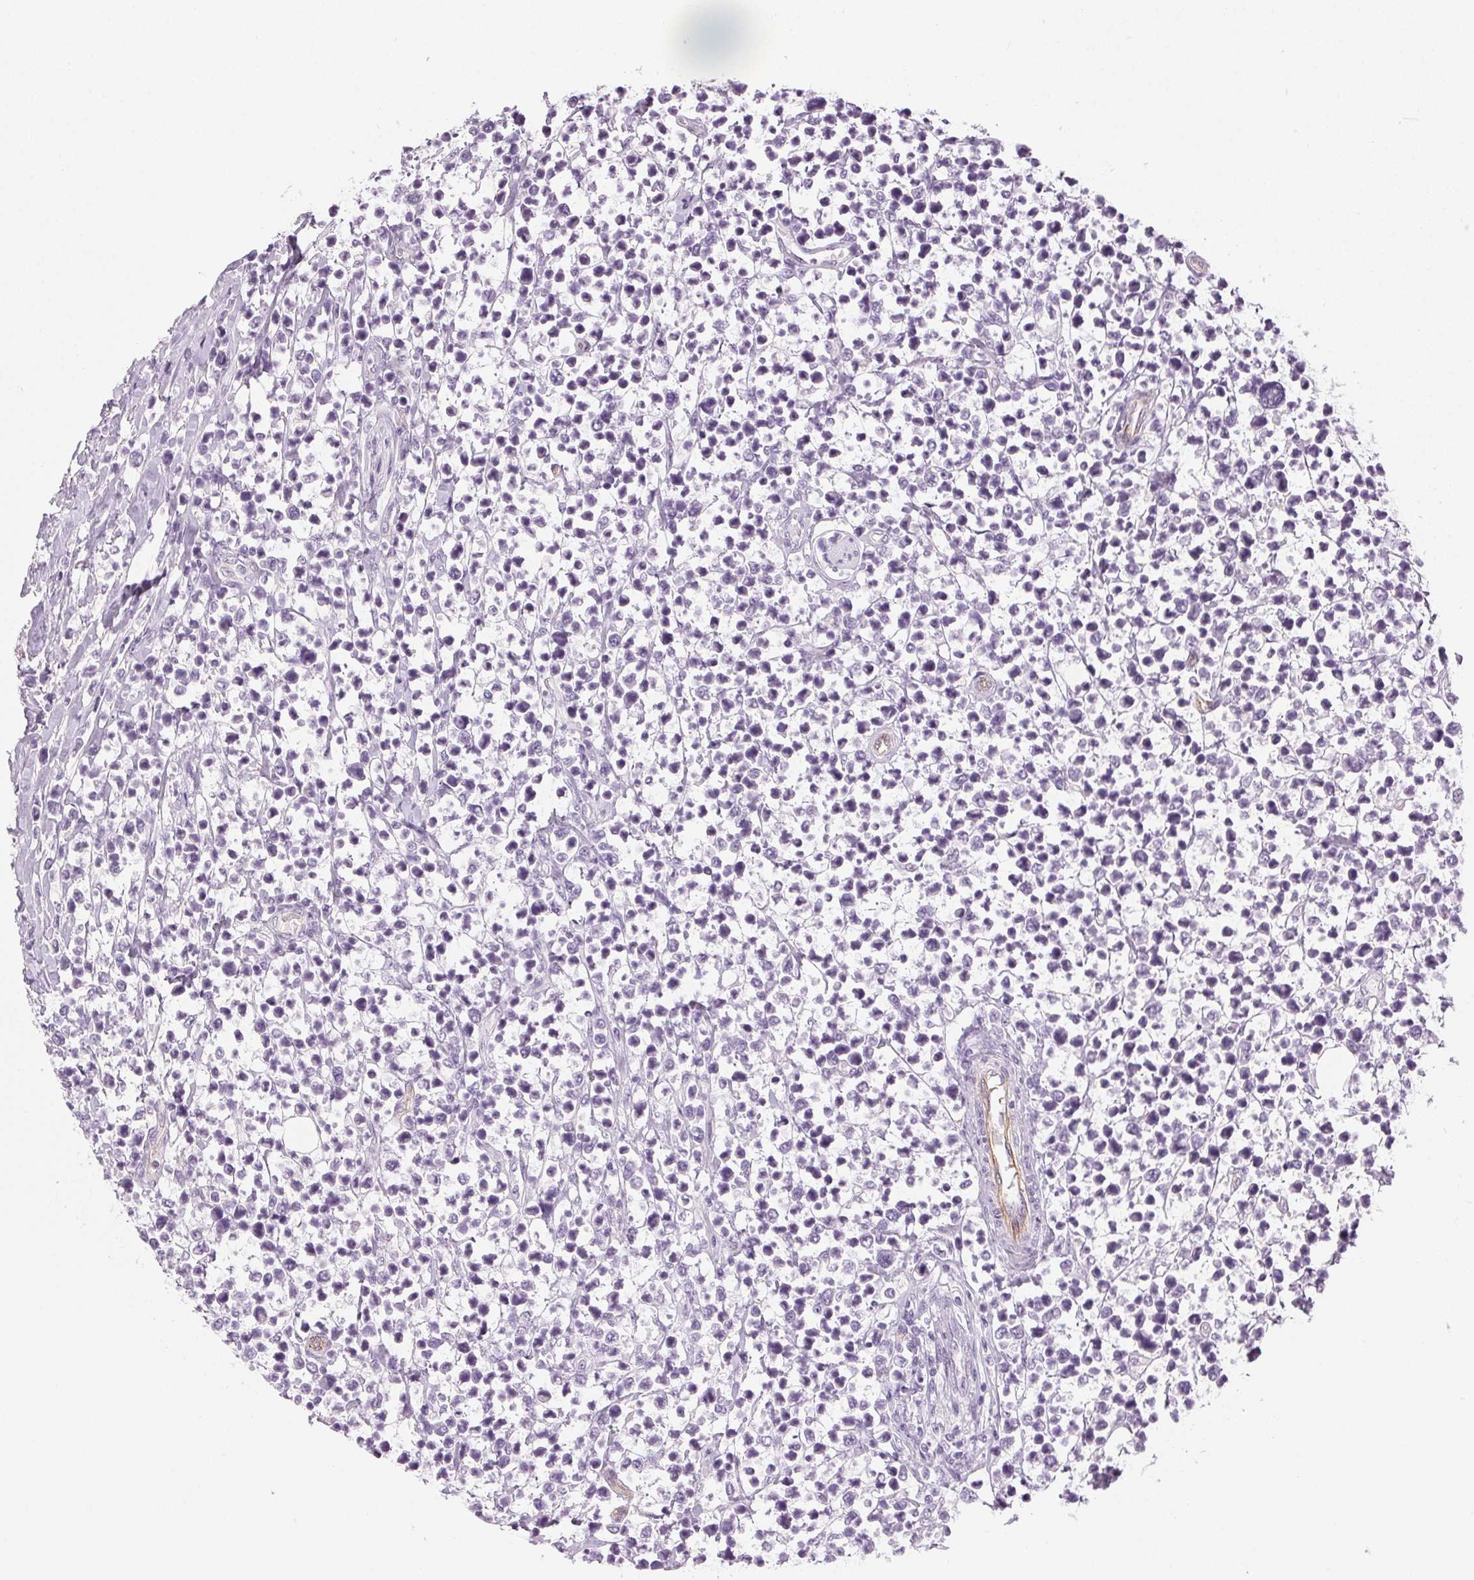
{"staining": {"intensity": "negative", "quantity": "none", "location": "none"}, "tissue": "lymphoma", "cell_type": "Tumor cells", "image_type": "cancer", "snomed": [{"axis": "morphology", "description": "Malignant lymphoma, non-Hodgkin's type, High grade"}, {"axis": "topography", "description": "Soft tissue"}], "caption": "Immunohistochemical staining of lymphoma exhibits no significant expression in tumor cells. Brightfield microscopy of immunohistochemistry stained with DAB (3,3'-diaminobenzidine) (brown) and hematoxylin (blue), captured at high magnification.", "gene": "AIF1L", "patient": {"sex": "female", "age": 56}}